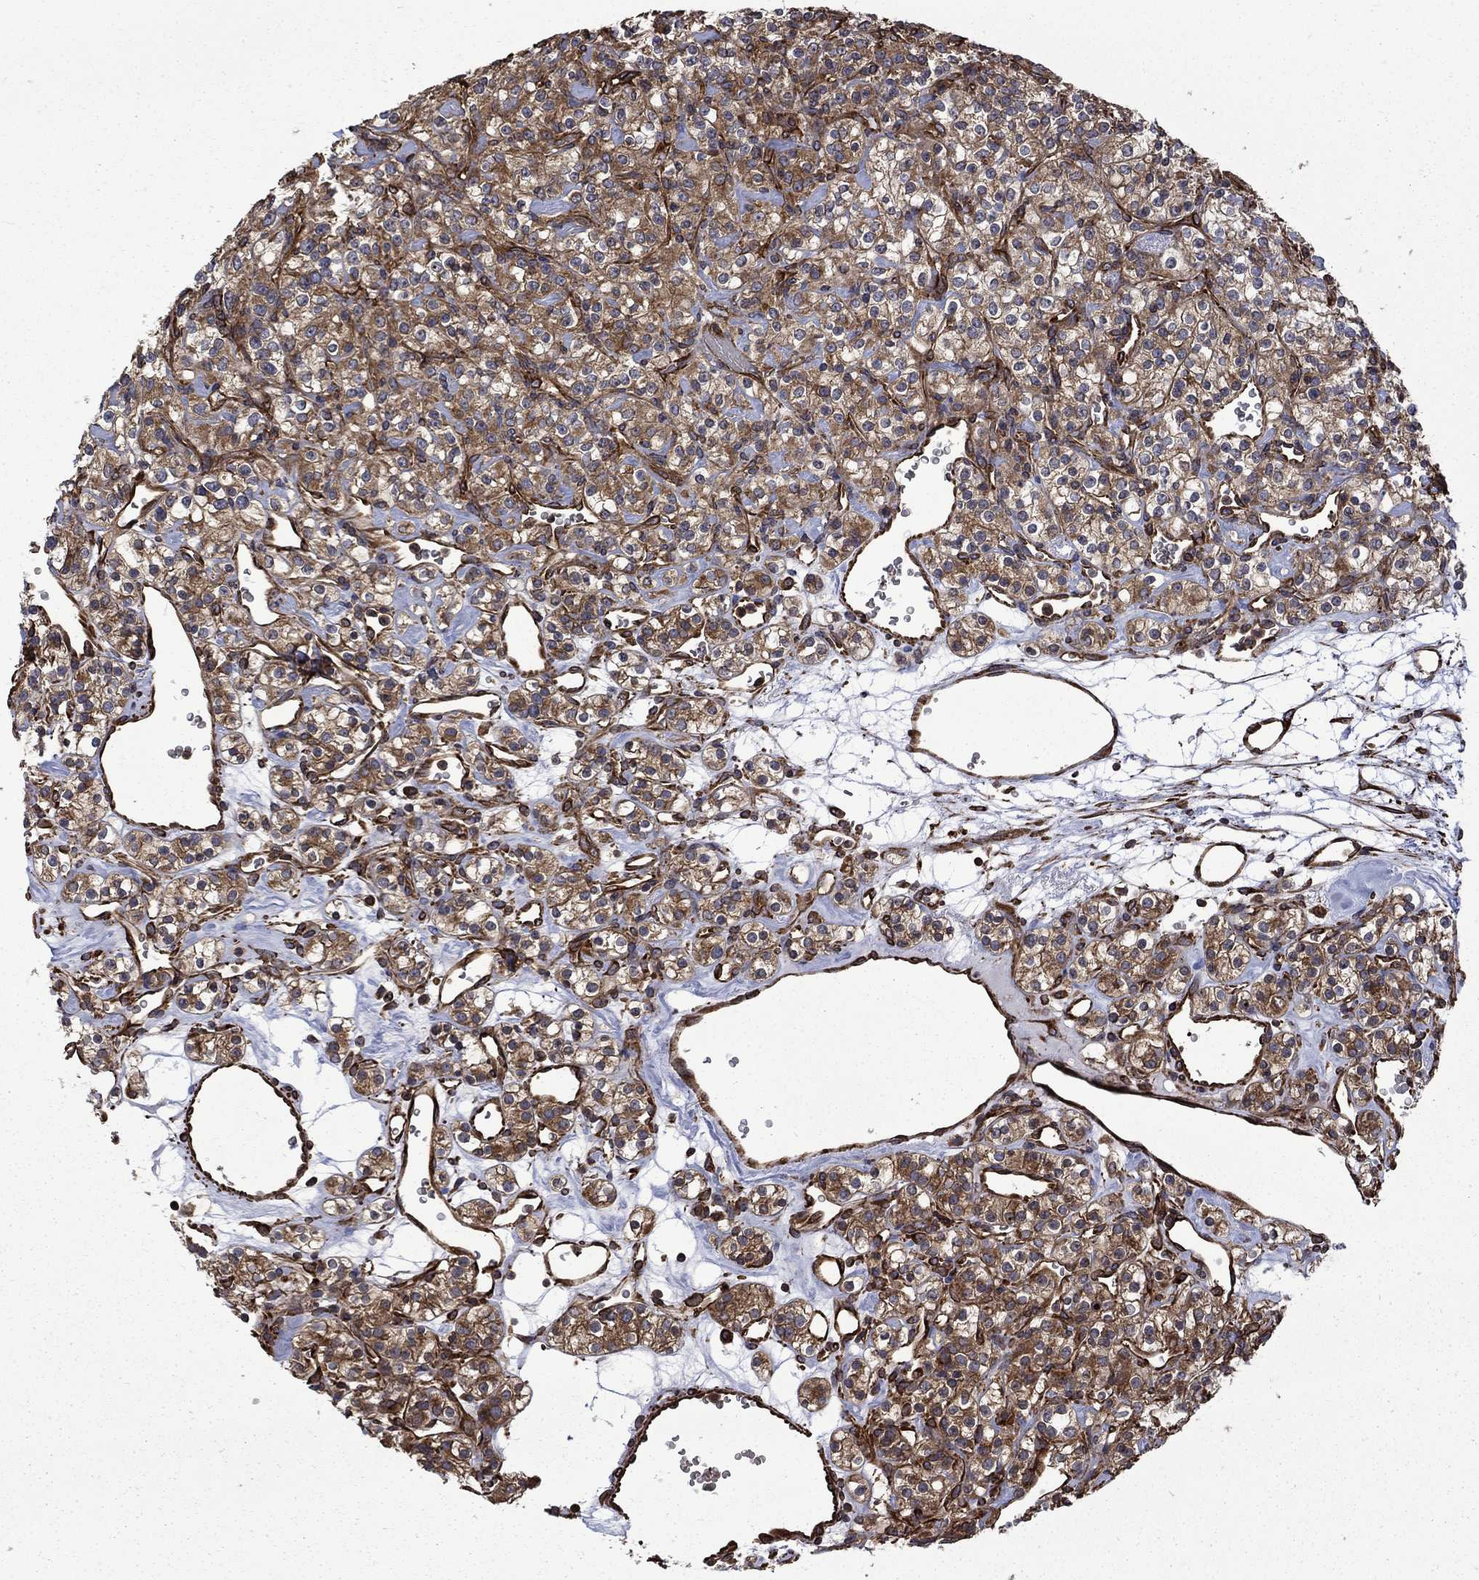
{"staining": {"intensity": "moderate", "quantity": ">75%", "location": "cytoplasmic/membranous"}, "tissue": "renal cancer", "cell_type": "Tumor cells", "image_type": "cancer", "snomed": [{"axis": "morphology", "description": "Adenocarcinoma, NOS"}, {"axis": "topography", "description": "Kidney"}], "caption": "A brown stain shows moderate cytoplasmic/membranous staining of a protein in human renal cancer tumor cells.", "gene": "CUTC", "patient": {"sex": "male", "age": 77}}